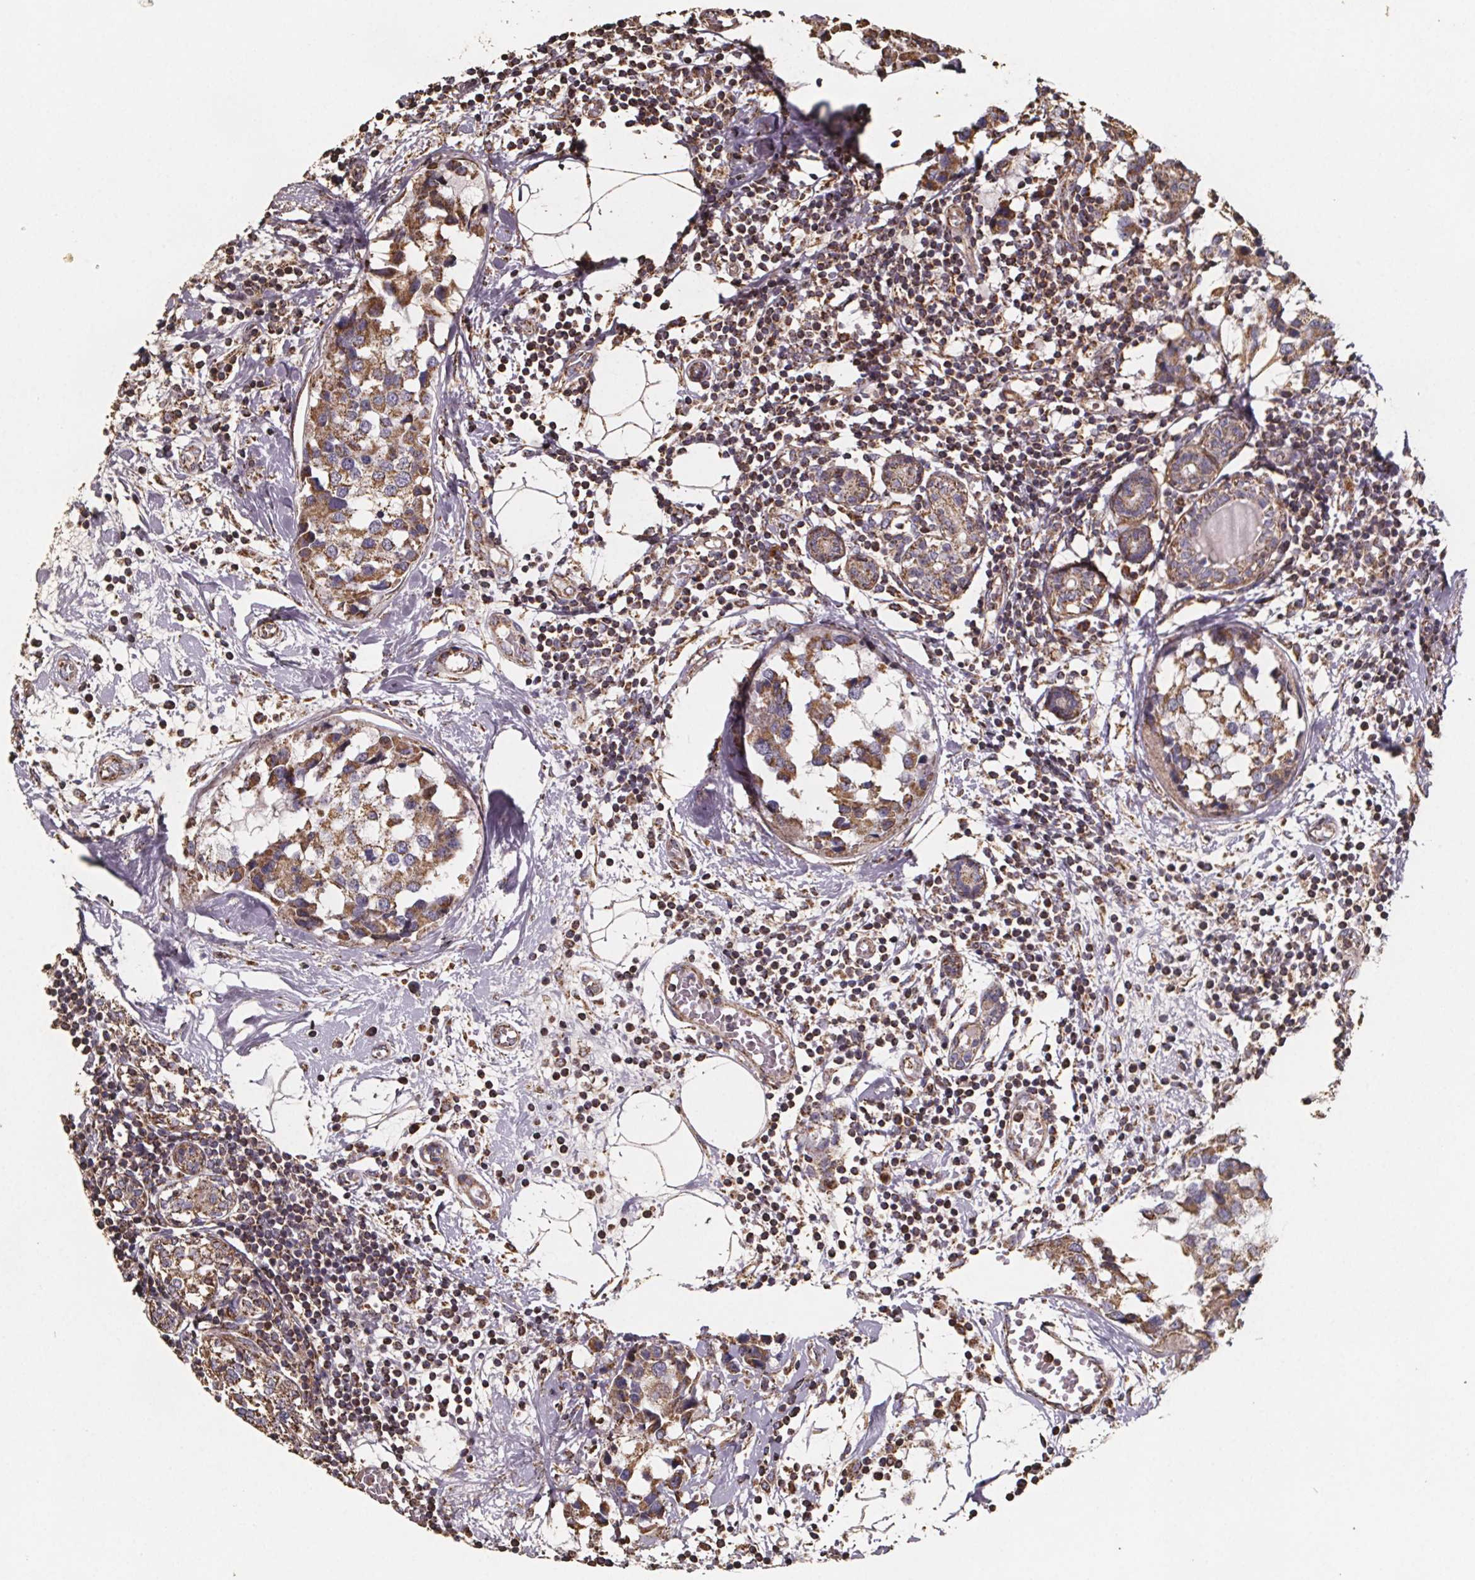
{"staining": {"intensity": "moderate", "quantity": ">75%", "location": "cytoplasmic/membranous"}, "tissue": "breast cancer", "cell_type": "Tumor cells", "image_type": "cancer", "snomed": [{"axis": "morphology", "description": "Lobular carcinoma"}, {"axis": "topography", "description": "Breast"}], "caption": "Brown immunohistochemical staining in lobular carcinoma (breast) reveals moderate cytoplasmic/membranous expression in about >75% of tumor cells.", "gene": "SLC35D2", "patient": {"sex": "female", "age": 59}}